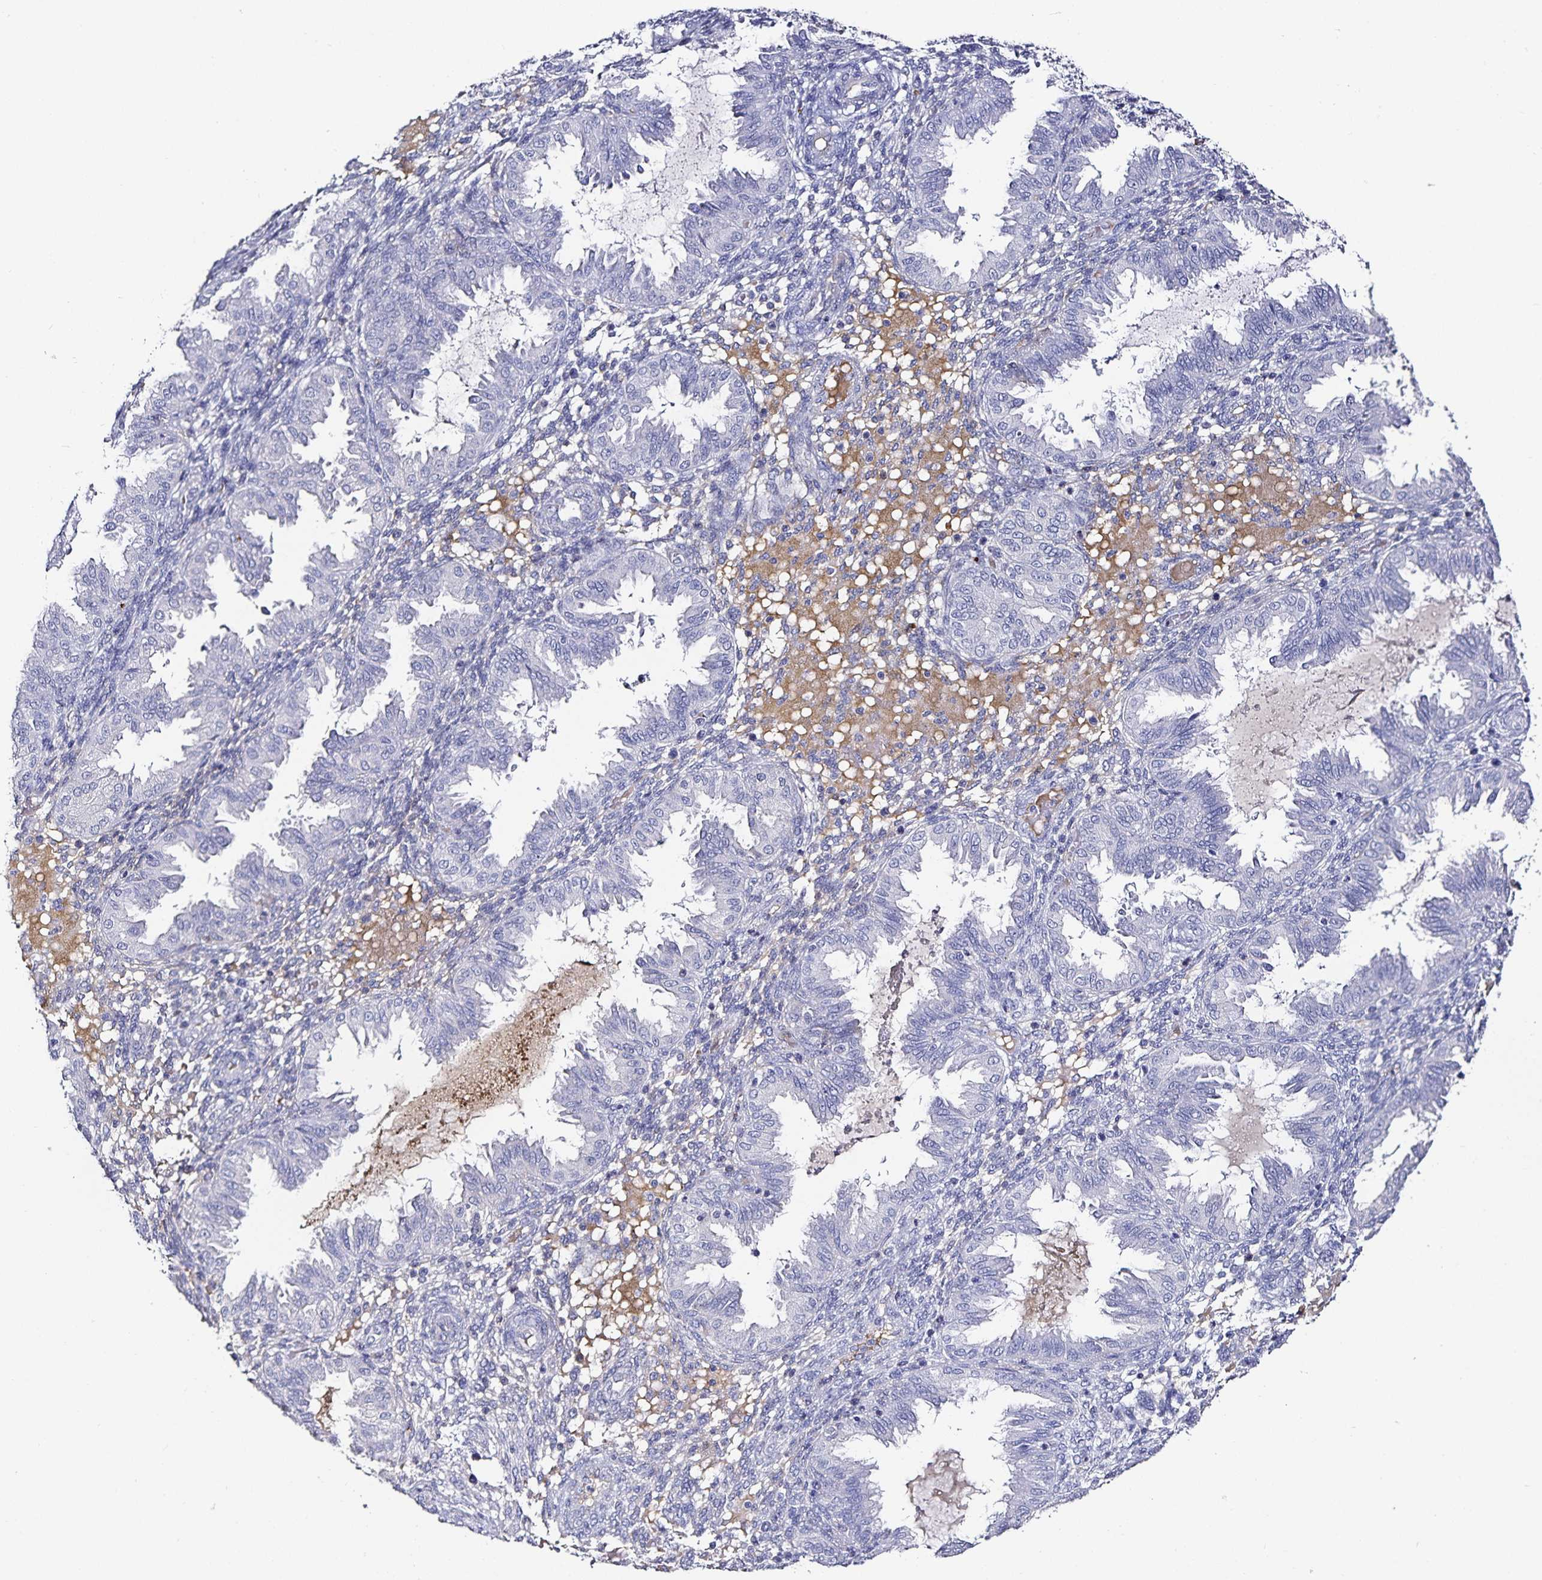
{"staining": {"intensity": "negative", "quantity": "none", "location": "none"}, "tissue": "endometrium", "cell_type": "Cells in endometrial stroma", "image_type": "normal", "snomed": [{"axis": "morphology", "description": "Normal tissue, NOS"}, {"axis": "topography", "description": "Endometrium"}], "caption": "Immunohistochemistry (IHC) photomicrograph of benign endometrium stained for a protein (brown), which displays no staining in cells in endometrial stroma.", "gene": "TTR", "patient": {"sex": "female", "age": 33}}